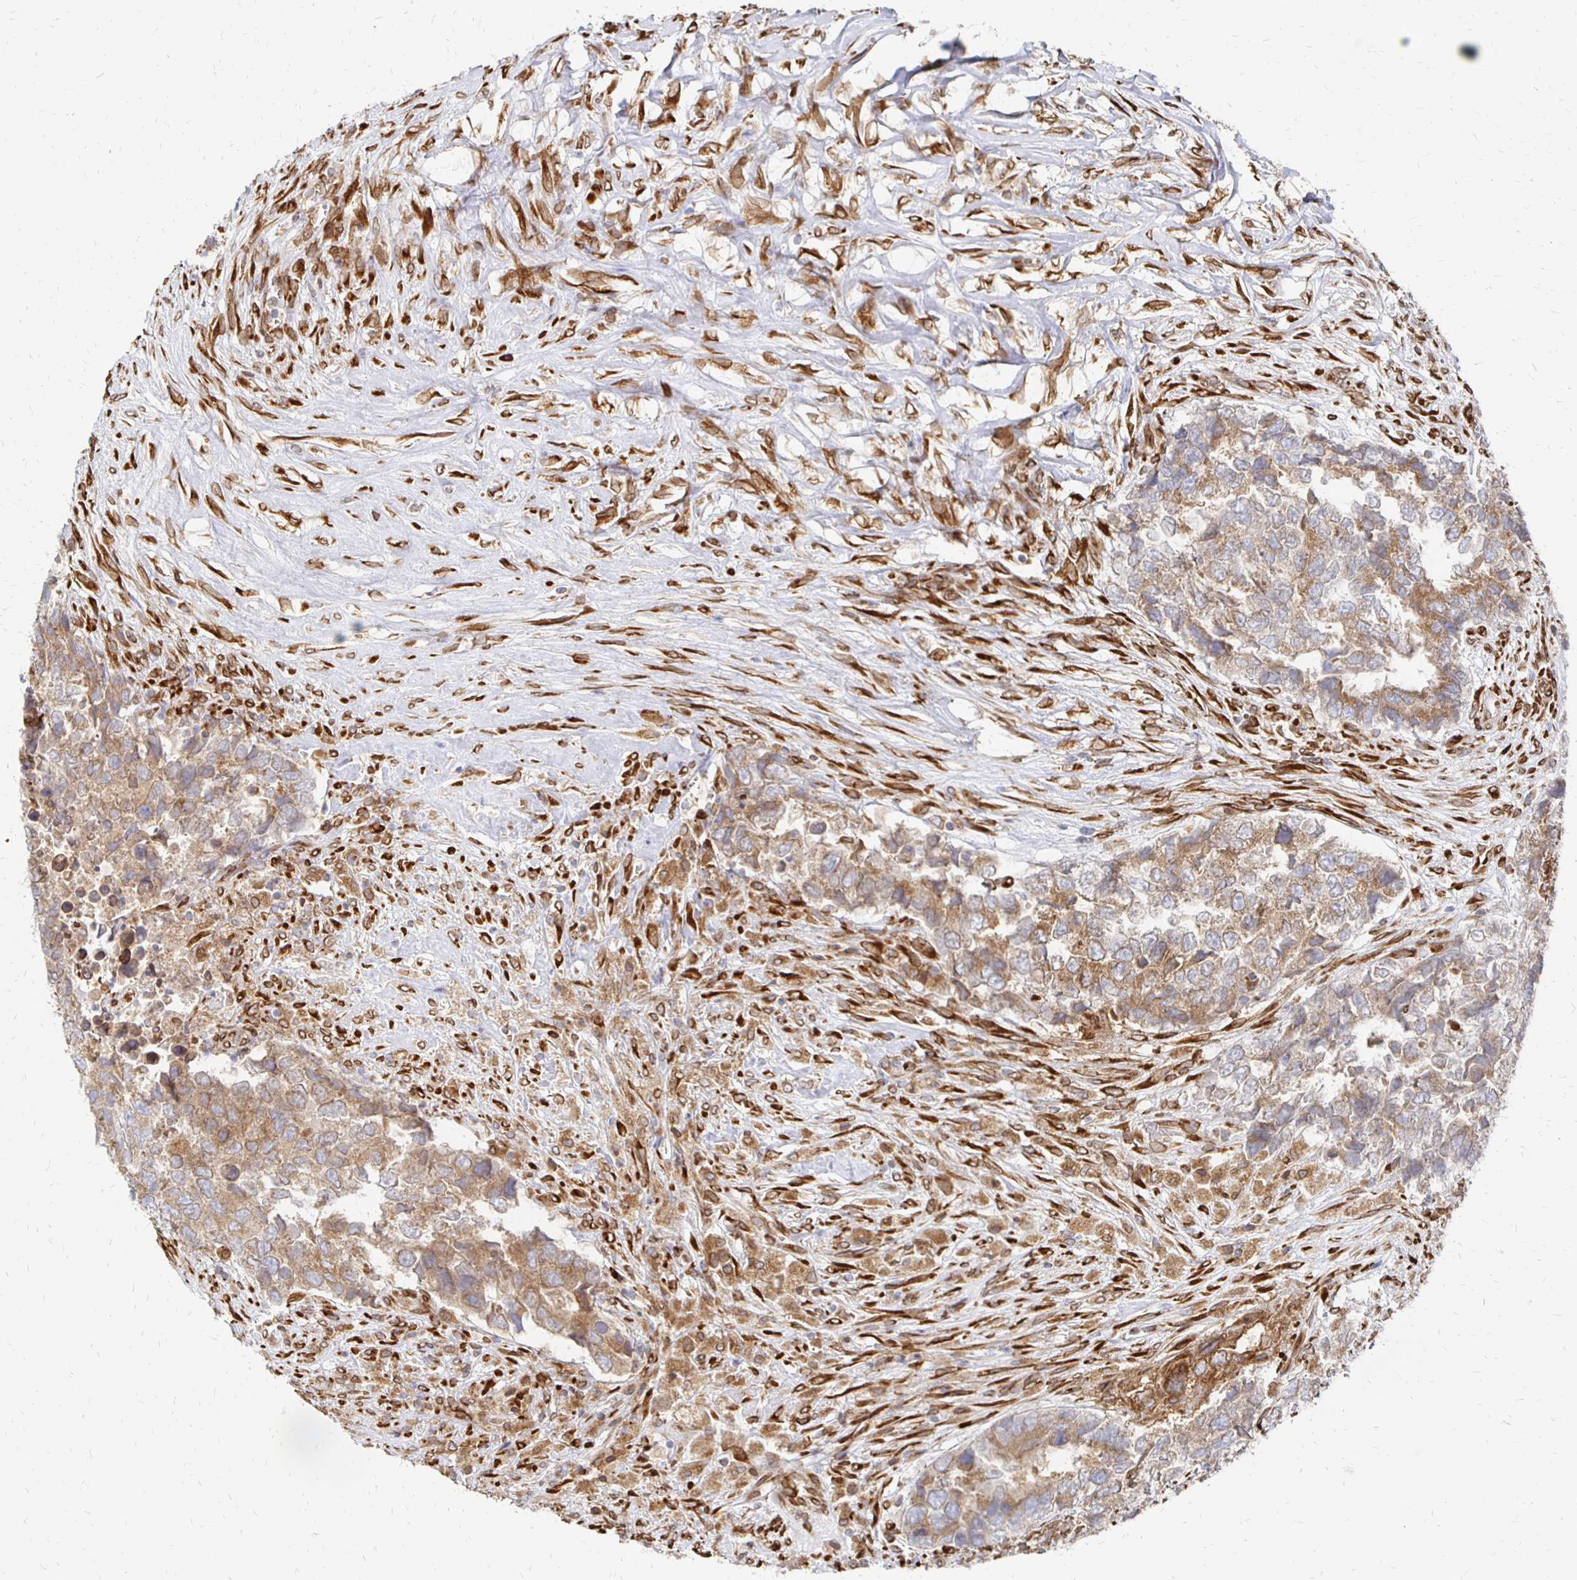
{"staining": {"intensity": "moderate", "quantity": "25%-75%", "location": "cytoplasmic/membranous"}, "tissue": "testis cancer", "cell_type": "Tumor cells", "image_type": "cancer", "snomed": [{"axis": "morphology", "description": "Carcinoma, Embryonal, NOS"}, {"axis": "topography", "description": "Testis"}], "caption": "An immunohistochemistry (IHC) image of neoplastic tissue is shown. Protein staining in brown labels moderate cytoplasmic/membranous positivity in testis cancer within tumor cells.", "gene": "PELI3", "patient": {"sex": "male", "age": 24}}